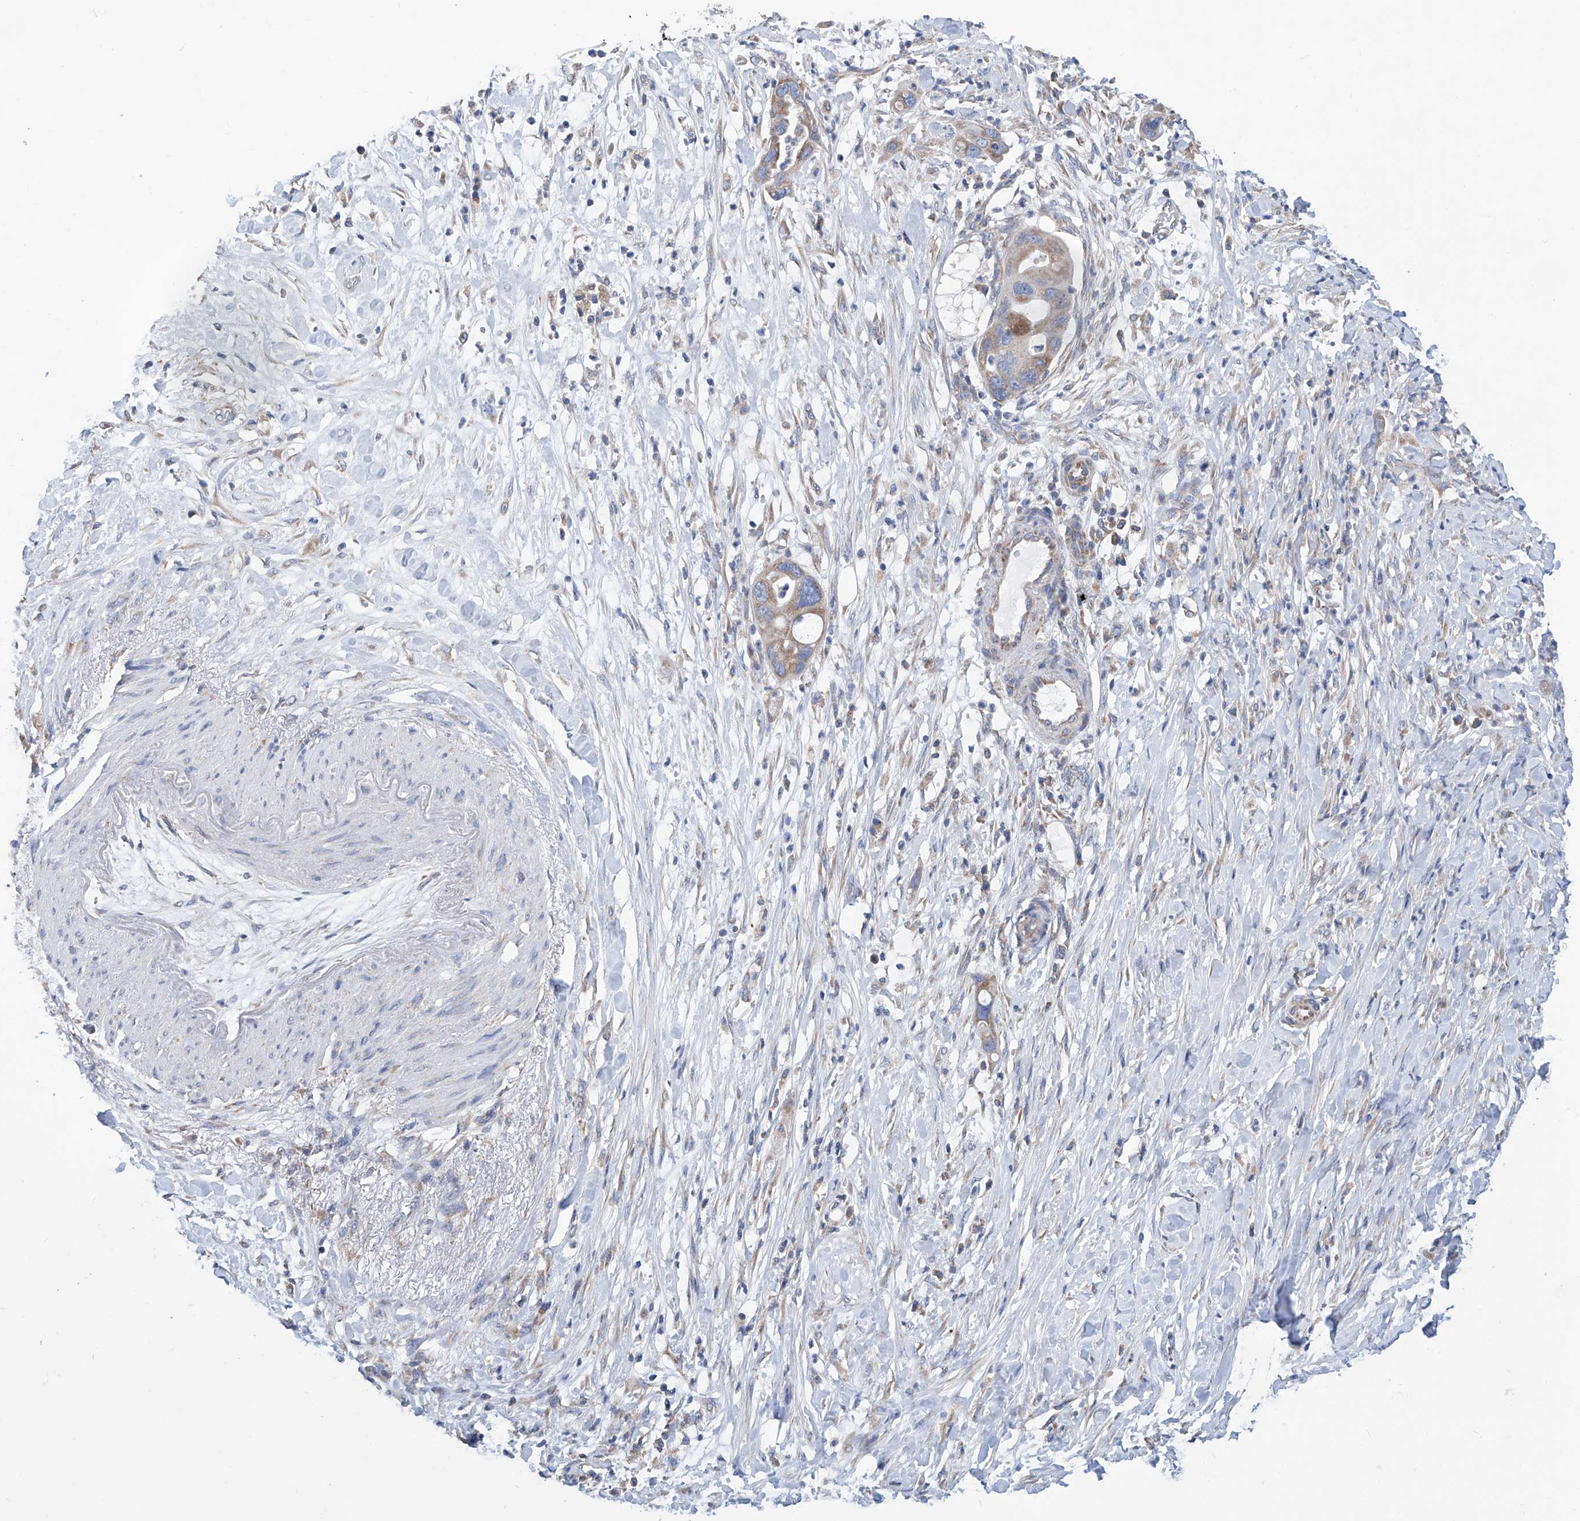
{"staining": {"intensity": "weak", "quantity": "25%-75%", "location": "cytoplasmic/membranous"}, "tissue": "pancreatic cancer", "cell_type": "Tumor cells", "image_type": "cancer", "snomed": [{"axis": "morphology", "description": "Adenocarcinoma, NOS"}, {"axis": "topography", "description": "Pancreas"}], "caption": "High-power microscopy captured an immunohistochemistry (IHC) histopathology image of adenocarcinoma (pancreatic), revealing weak cytoplasmic/membranous staining in approximately 25%-75% of tumor cells.", "gene": "MAD2L1", "patient": {"sex": "female", "age": 71}}